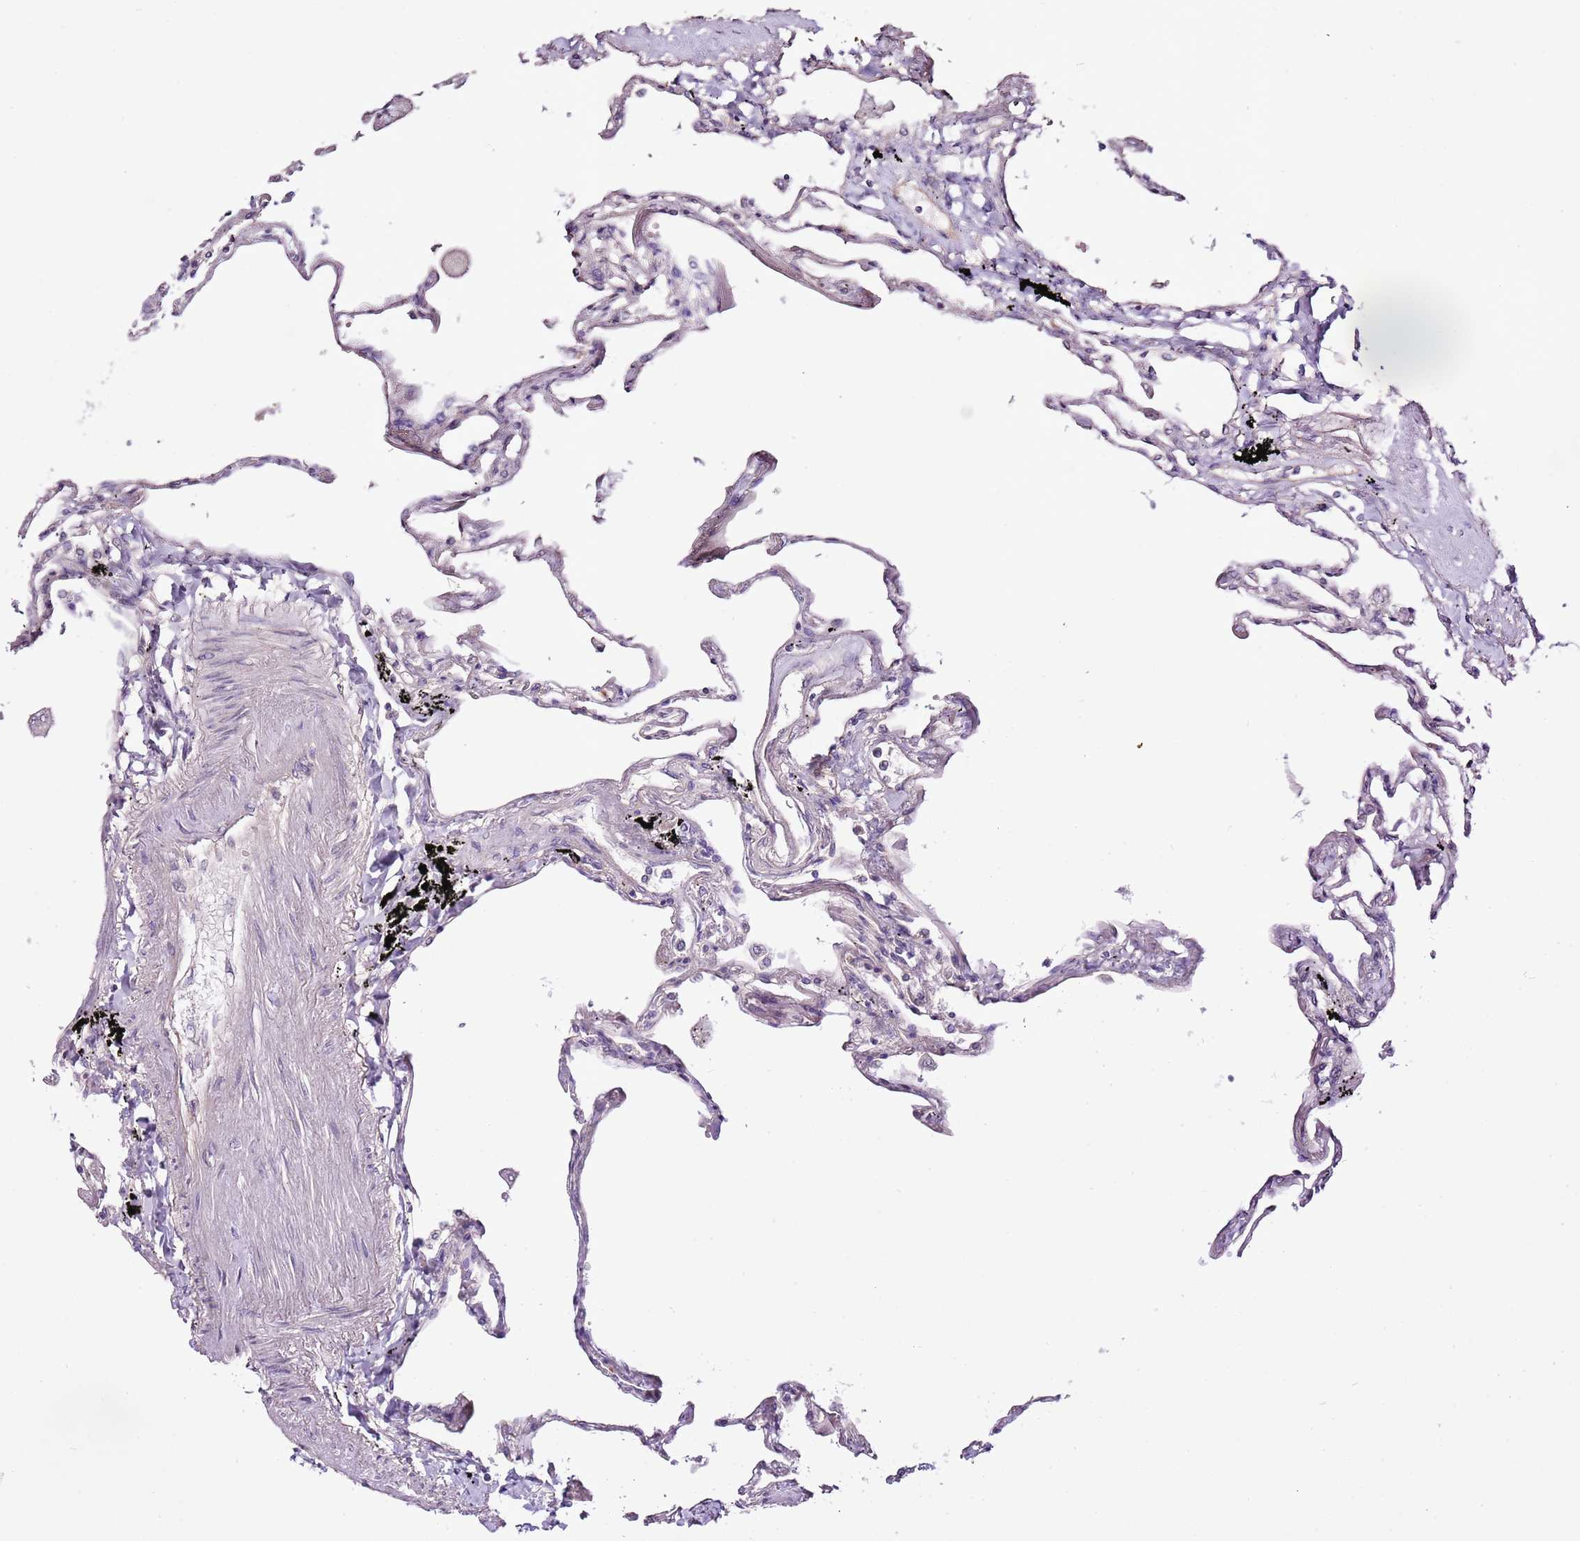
{"staining": {"intensity": "negative", "quantity": "none", "location": "none"}, "tissue": "lung", "cell_type": "Alveolar cells", "image_type": "normal", "snomed": [{"axis": "morphology", "description": "Normal tissue, NOS"}, {"axis": "topography", "description": "Lung"}], "caption": "The micrograph exhibits no staining of alveolar cells in benign lung. Brightfield microscopy of immunohistochemistry (IHC) stained with DAB (3,3'-diaminobenzidine) (brown) and hematoxylin (blue), captured at high magnification.", "gene": "CMKLR1", "patient": {"sex": "female", "age": 67}}